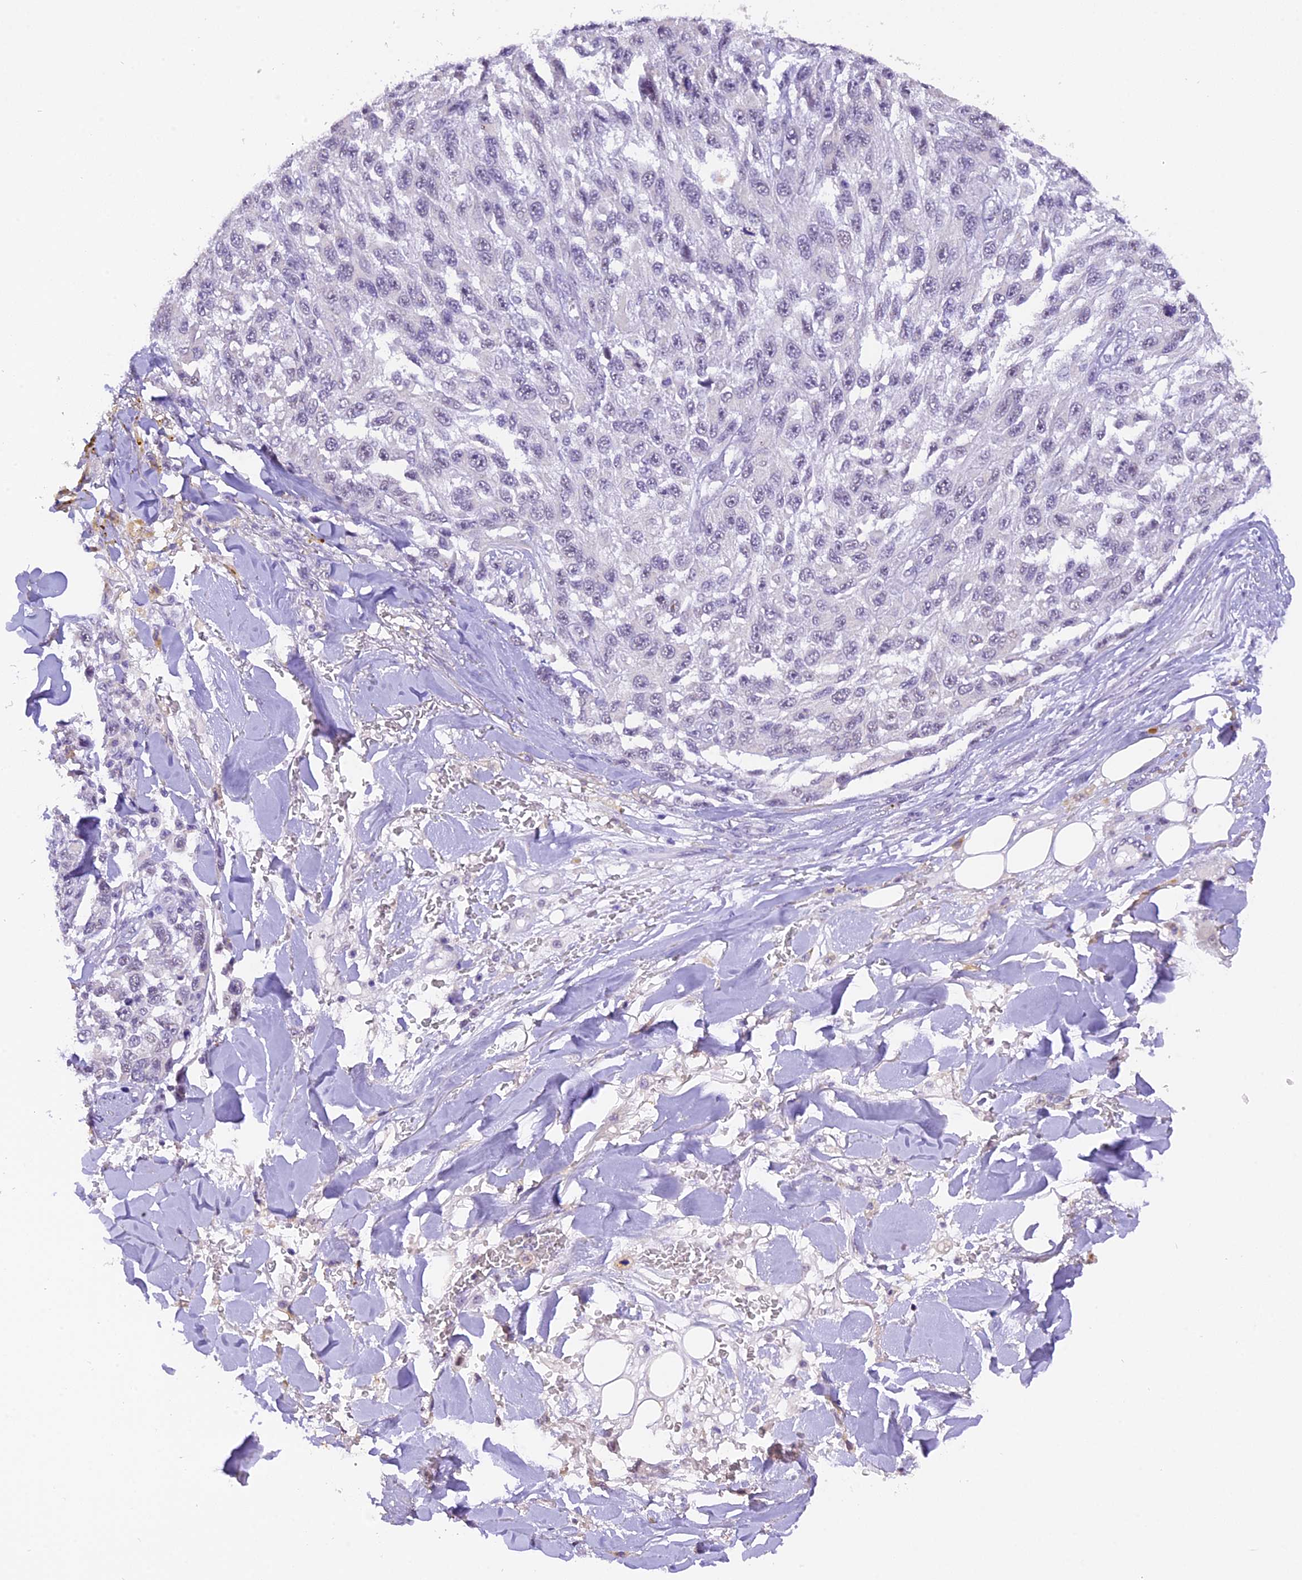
{"staining": {"intensity": "negative", "quantity": "none", "location": "none"}, "tissue": "melanoma", "cell_type": "Tumor cells", "image_type": "cancer", "snomed": [{"axis": "morphology", "description": "Normal tissue, NOS"}, {"axis": "morphology", "description": "Malignant melanoma, NOS"}, {"axis": "topography", "description": "Skin"}], "caption": "High power microscopy micrograph of an immunohistochemistry (IHC) micrograph of malignant melanoma, revealing no significant staining in tumor cells.", "gene": "AHSP", "patient": {"sex": "female", "age": 96}}